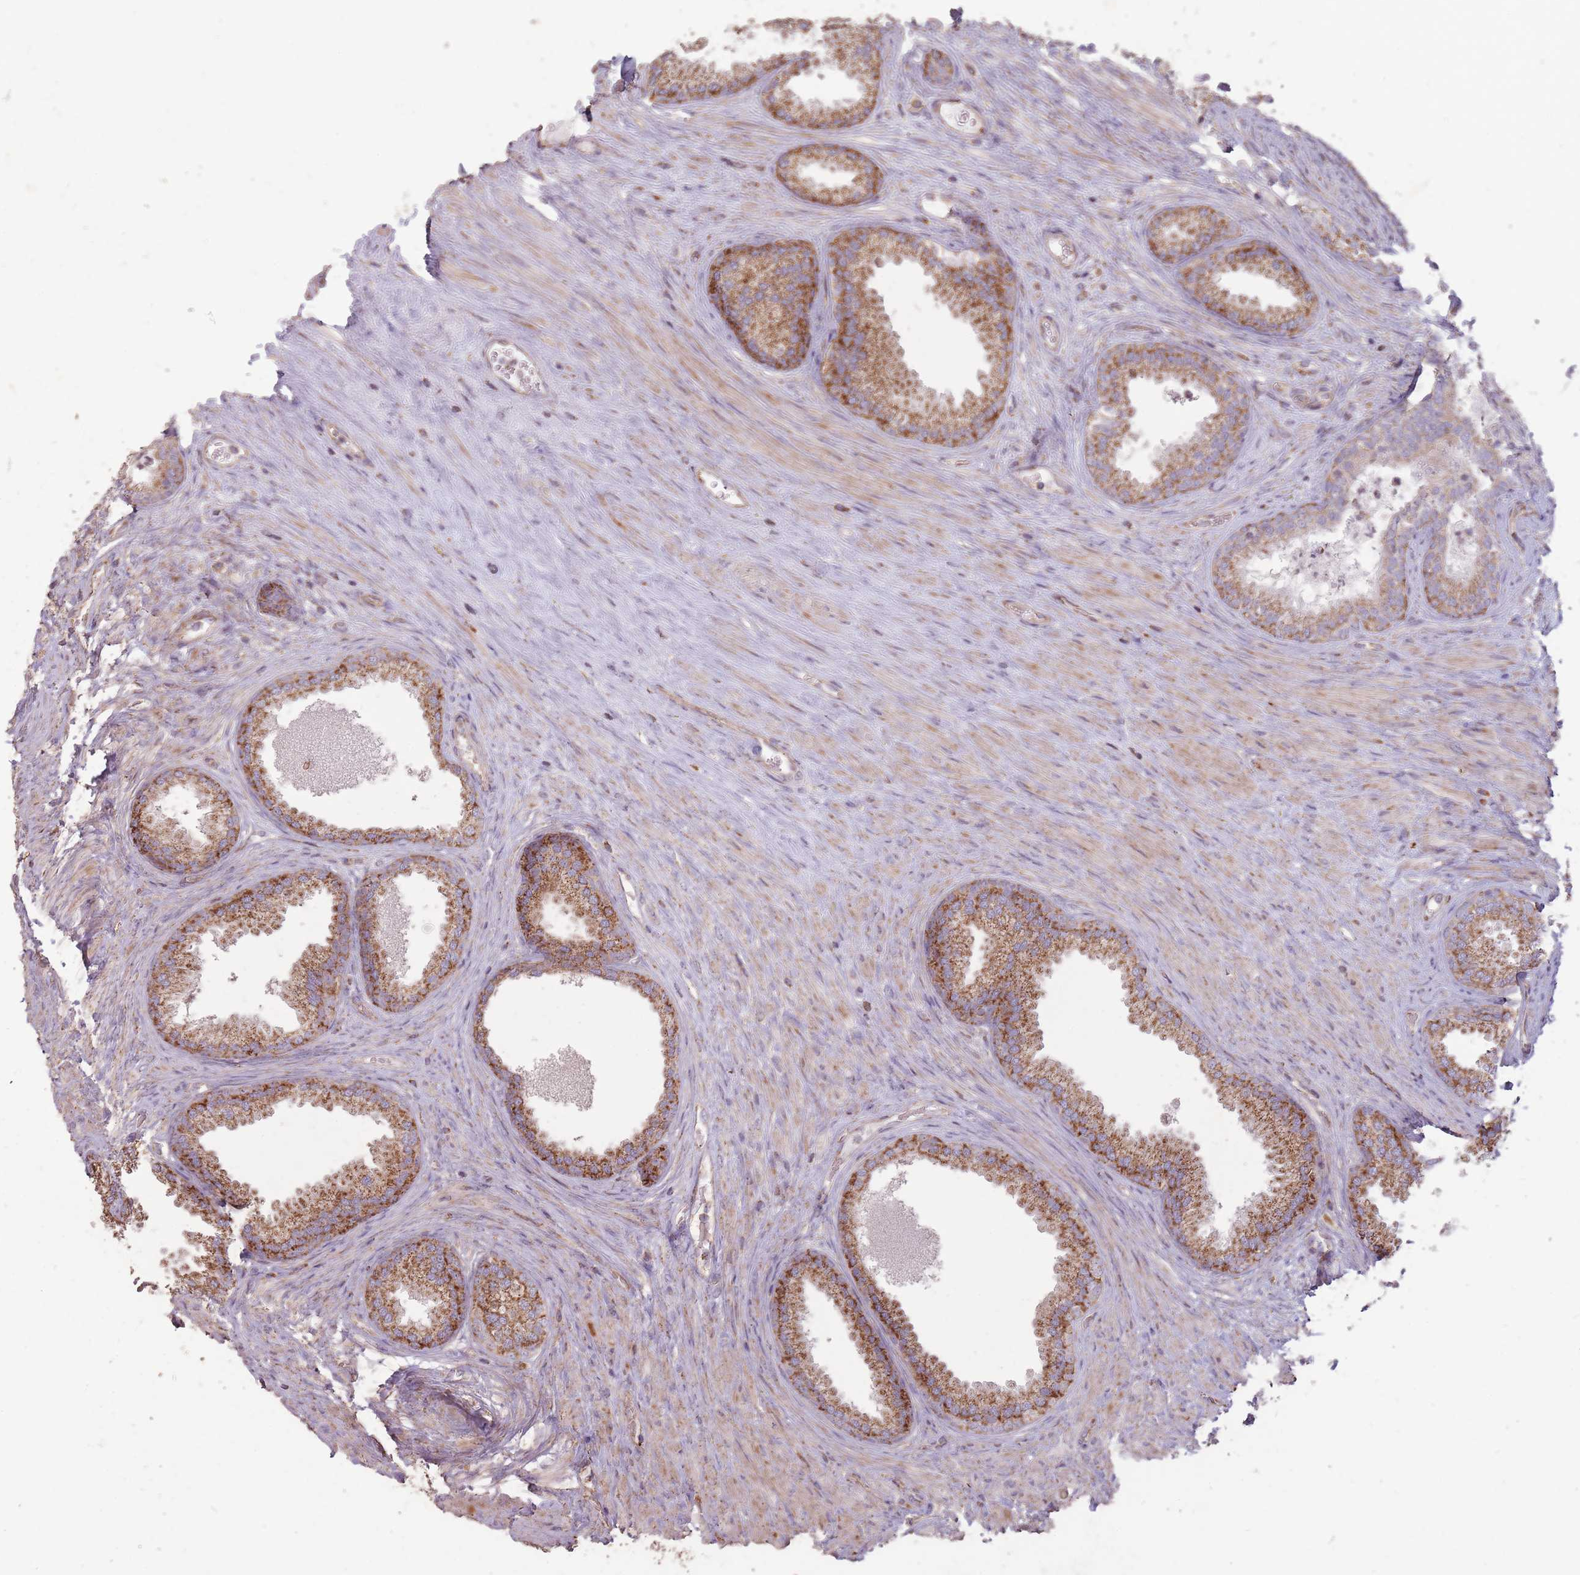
{"staining": {"intensity": "strong", "quantity": ">75%", "location": "cytoplasmic/membranous"}, "tissue": "prostate", "cell_type": "Glandular cells", "image_type": "normal", "snomed": [{"axis": "morphology", "description": "Normal tissue, NOS"}, {"axis": "topography", "description": "Prostate"}], "caption": "Immunohistochemistry histopathology image of unremarkable prostate: human prostate stained using IHC displays high levels of strong protein expression localized specifically in the cytoplasmic/membranous of glandular cells, appearing as a cytoplasmic/membranous brown color.", "gene": "CNOT8", "patient": {"sex": "male", "age": 76}}